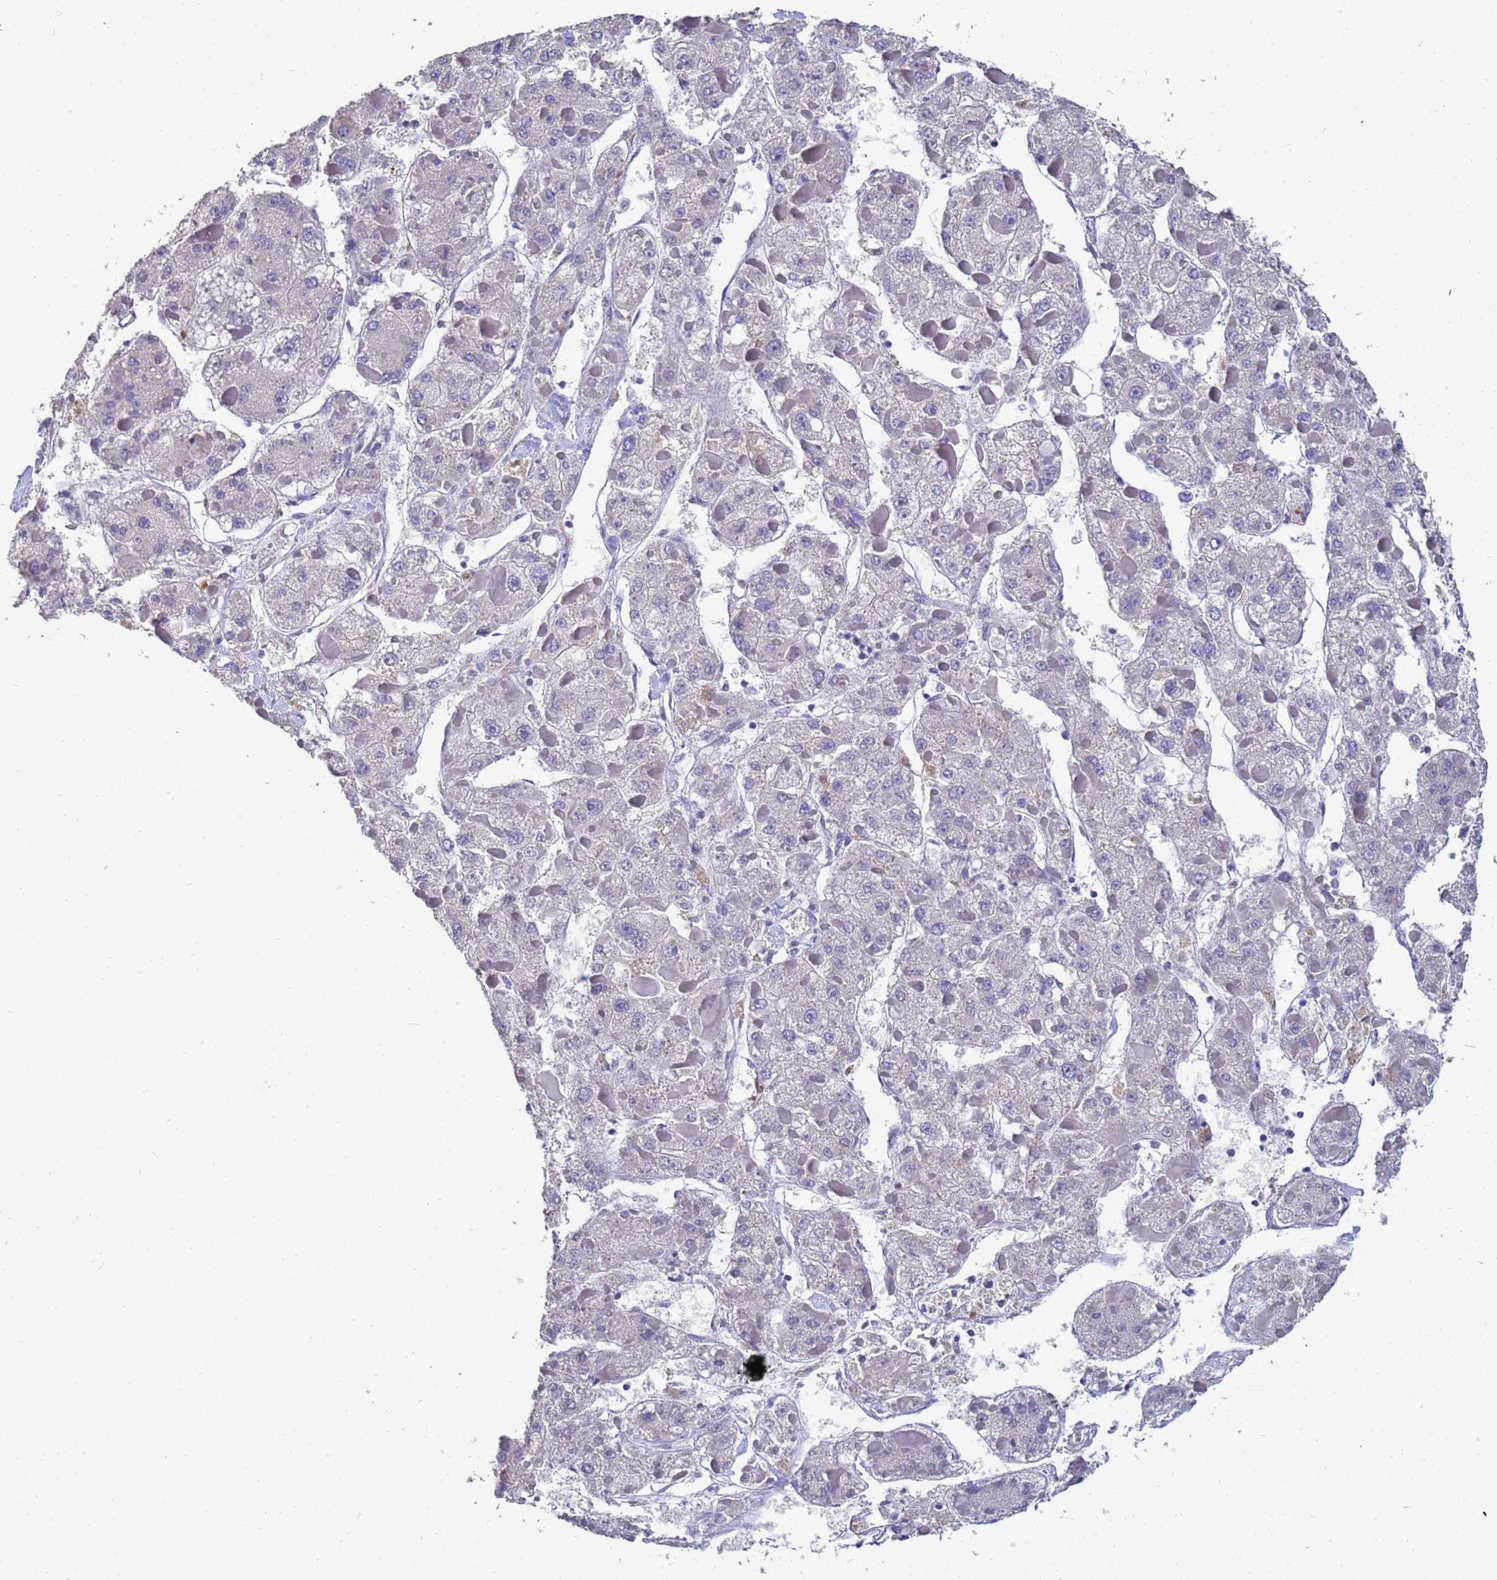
{"staining": {"intensity": "negative", "quantity": "none", "location": "none"}, "tissue": "liver cancer", "cell_type": "Tumor cells", "image_type": "cancer", "snomed": [{"axis": "morphology", "description": "Carcinoma, Hepatocellular, NOS"}, {"axis": "topography", "description": "Liver"}], "caption": "This histopathology image is of liver hepatocellular carcinoma stained with immunohistochemistry (IHC) to label a protein in brown with the nuclei are counter-stained blue. There is no positivity in tumor cells. (Brightfield microscopy of DAB immunohistochemistry at high magnification).", "gene": "TTLL11", "patient": {"sex": "female", "age": 73}}